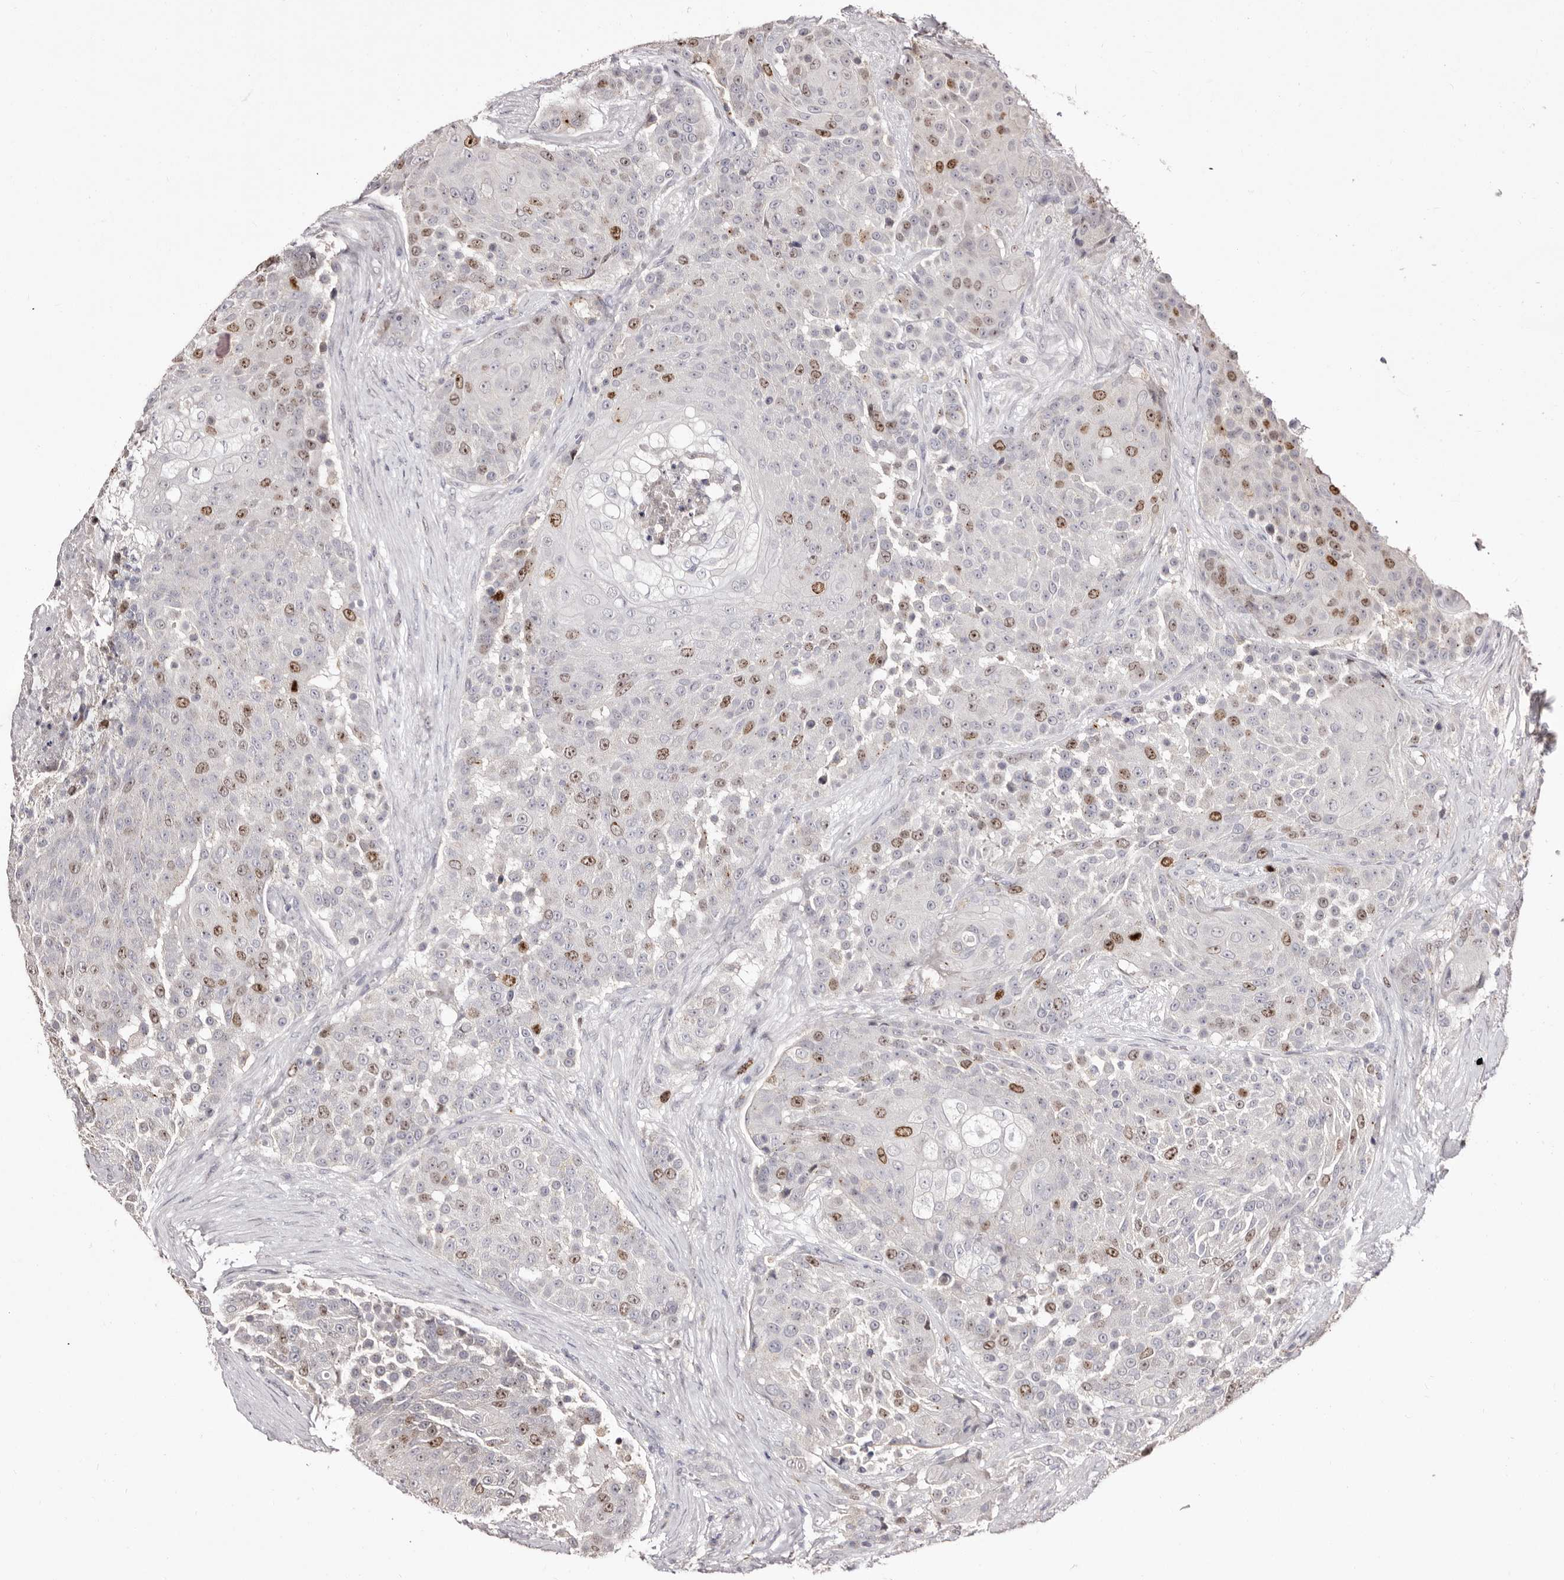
{"staining": {"intensity": "moderate", "quantity": "25%-75%", "location": "nuclear"}, "tissue": "urothelial cancer", "cell_type": "Tumor cells", "image_type": "cancer", "snomed": [{"axis": "morphology", "description": "Urothelial carcinoma, High grade"}, {"axis": "topography", "description": "Urinary bladder"}], "caption": "IHC of urothelial cancer demonstrates medium levels of moderate nuclear expression in about 25%-75% of tumor cells. The staining is performed using DAB (3,3'-diaminobenzidine) brown chromogen to label protein expression. The nuclei are counter-stained blue using hematoxylin.", "gene": "CDCA8", "patient": {"sex": "female", "age": 63}}